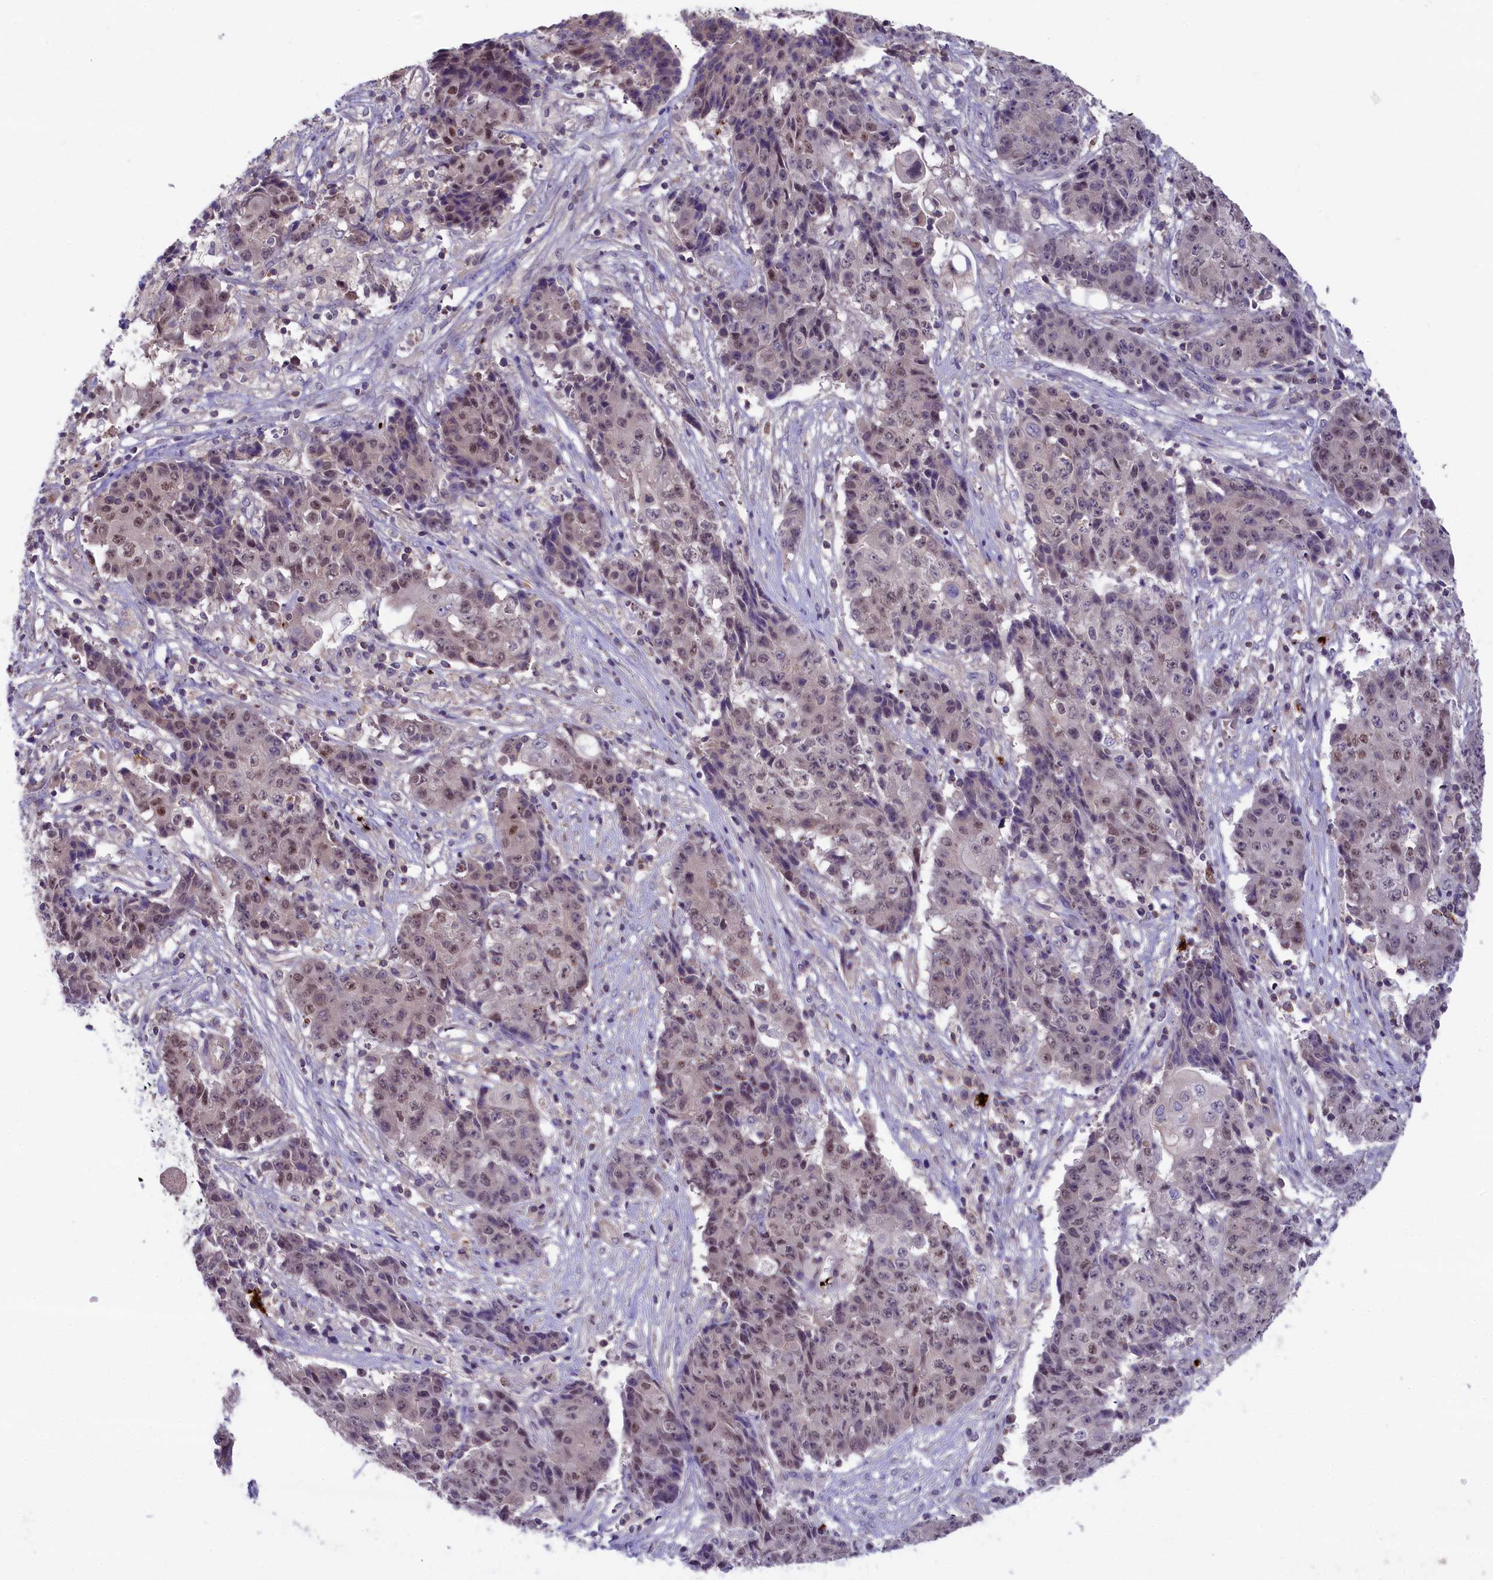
{"staining": {"intensity": "weak", "quantity": "25%-75%", "location": "nuclear"}, "tissue": "ovarian cancer", "cell_type": "Tumor cells", "image_type": "cancer", "snomed": [{"axis": "morphology", "description": "Carcinoma, endometroid"}, {"axis": "topography", "description": "Ovary"}], "caption": "Immunohistochemistry (DAB) staining of ovarian cancer (endometroid carcinoma) reveals weak nuclear protein staining in about 25%-75% of tumor cells.", "gene": "HEATR3", "patient": {"sex": "female", "age": 42}}